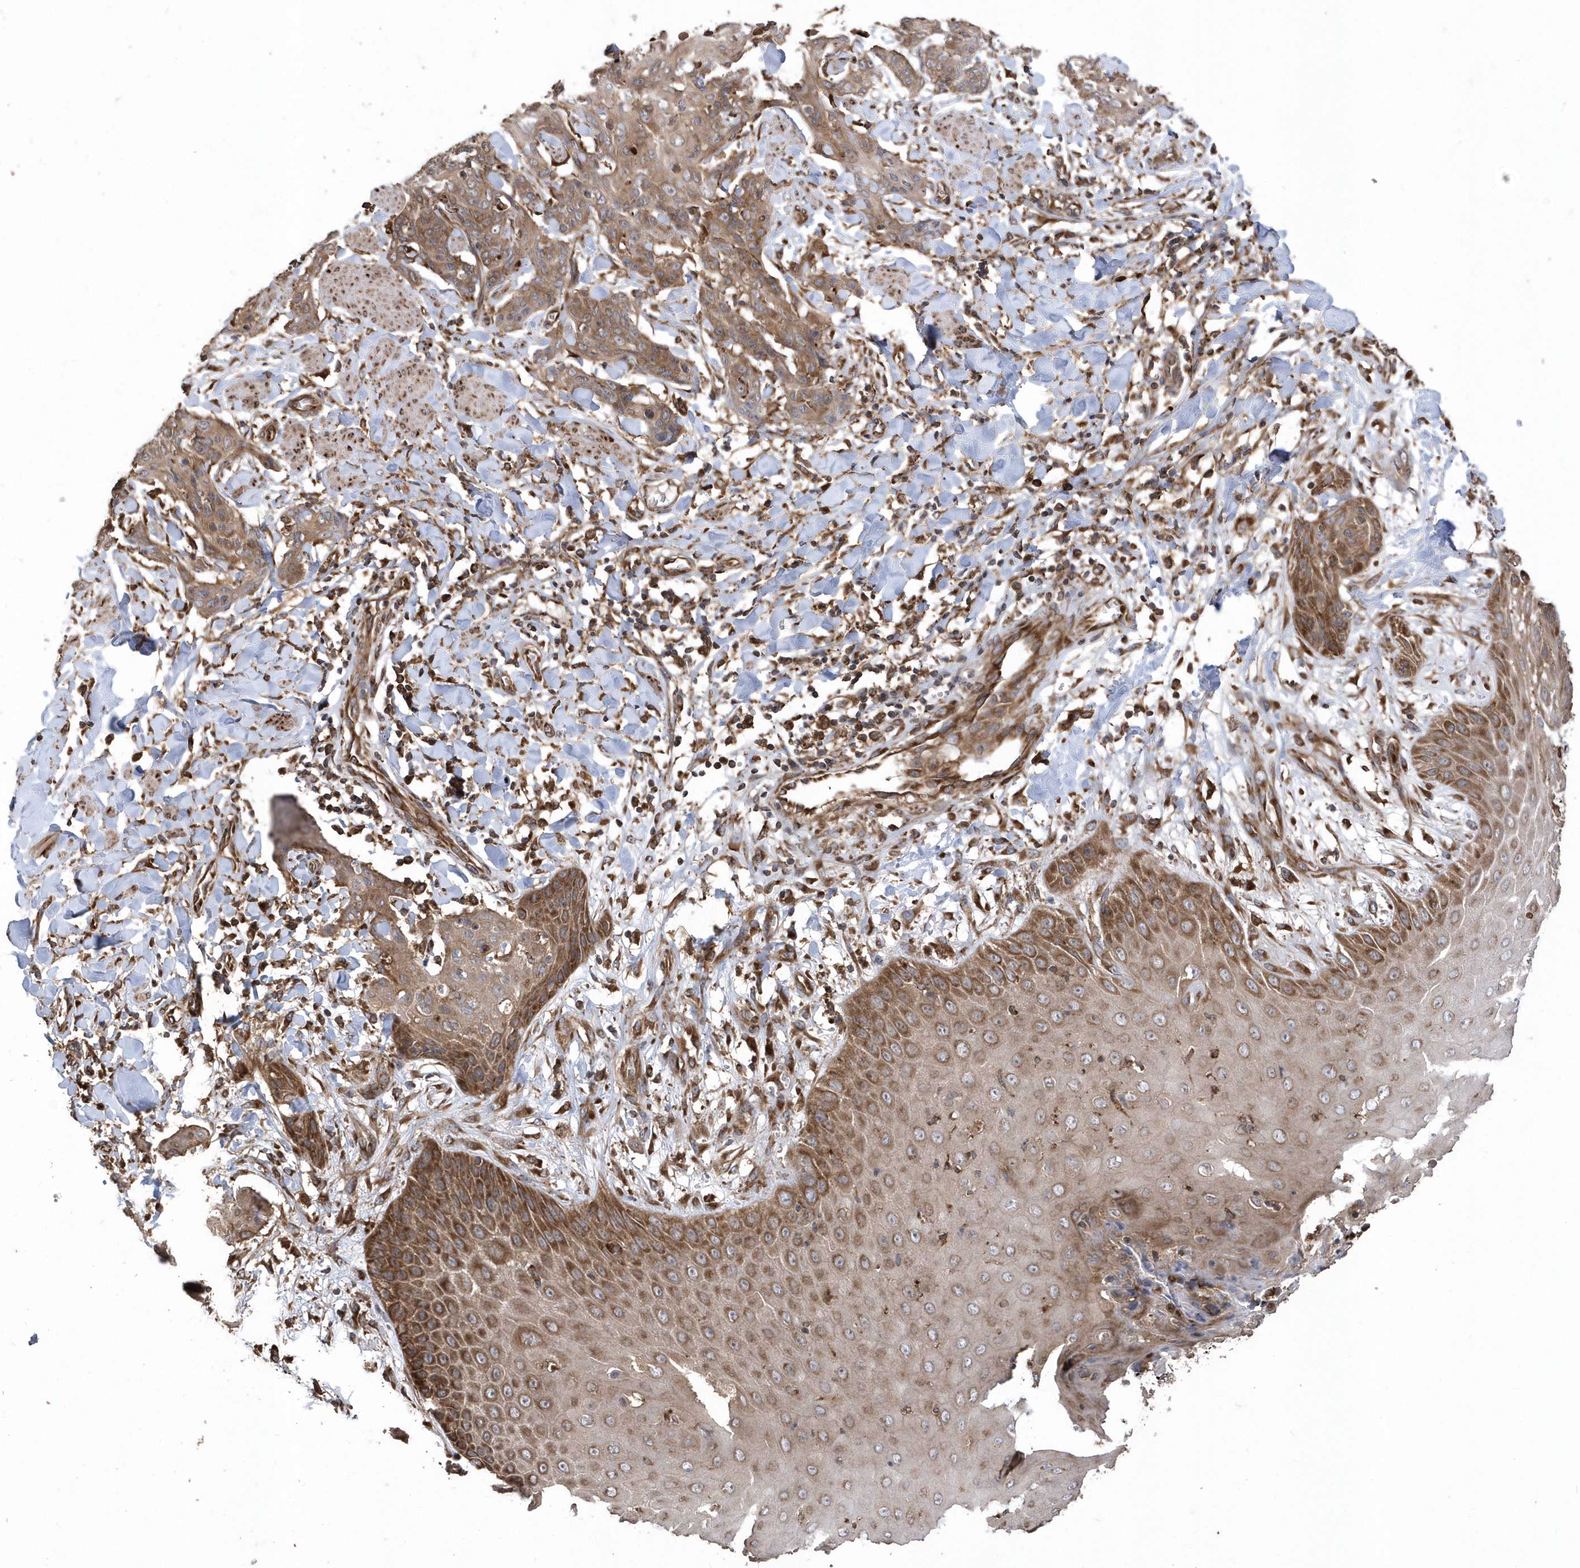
{"staining": {"intensity": "moderate", "quantity": ">75%", "location": "cytoplasmic/membranous"}, "tissue": "skin cancer", "cell_type": "Tumor cells", "image_type": "cancer", "snomed": [{"axis": "morphology", "description": "Squamous cell carcinoma, NOS"}, {"axis": "topography", "description": "Skin"}, {"axis": "topography", "description": "Vulva"}], "caption": "A high-resolution photomicrograph shows immunohistochemistry (IHC) staining of skin cancer, which exhibits moderate cytoplasmic/membranous staining in about >75% of tumor cells. (DAB = brown stain, brightfield microscopy at high magnification).", "gene": "WASHC5", "patient": {"sex": "female", "age": 85}}